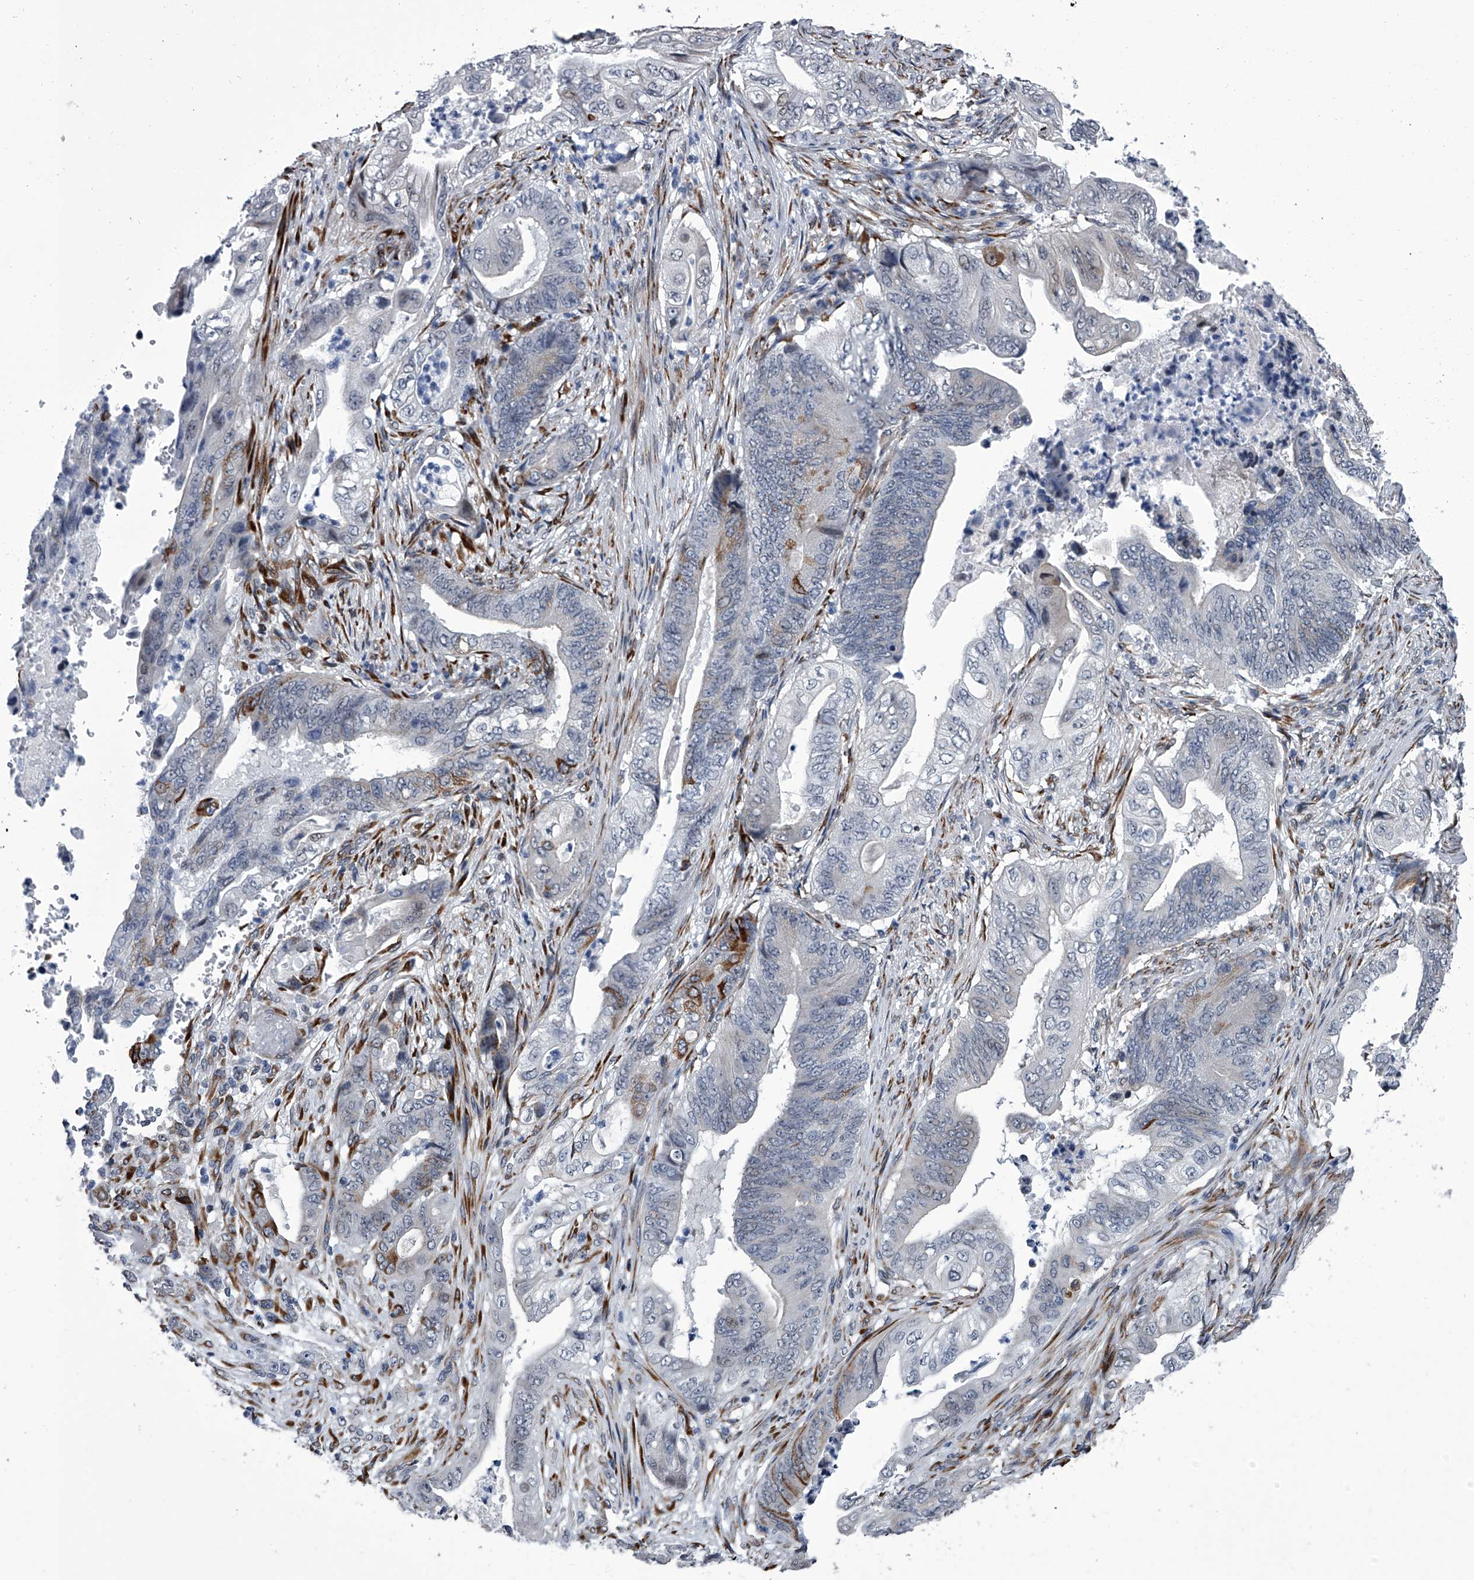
{"staining": {"intensity": "strong", "quantity": "<25%", "location": "cytoplasmic/membranous"}, "tissue": "stomach cancer", "cell_type": "Tumor cells", "image_type": "cancer", "snomed": [{"axis": "morphology", "description": "Adenocarcinoma, NOS"}, {"axis": "topography", "description": "Stomach"}], "caption": "Immunohistochemistry (IHC) histopathology image of adenocarcinoma (stomach) stained for a protein (brown), which demonstrates medium levels of strong cytoplasmic/membranous expression in about <25% of tumor cells.", "gene": "PPP2R5D", "patient": {"sex": "female", "age": 73}}